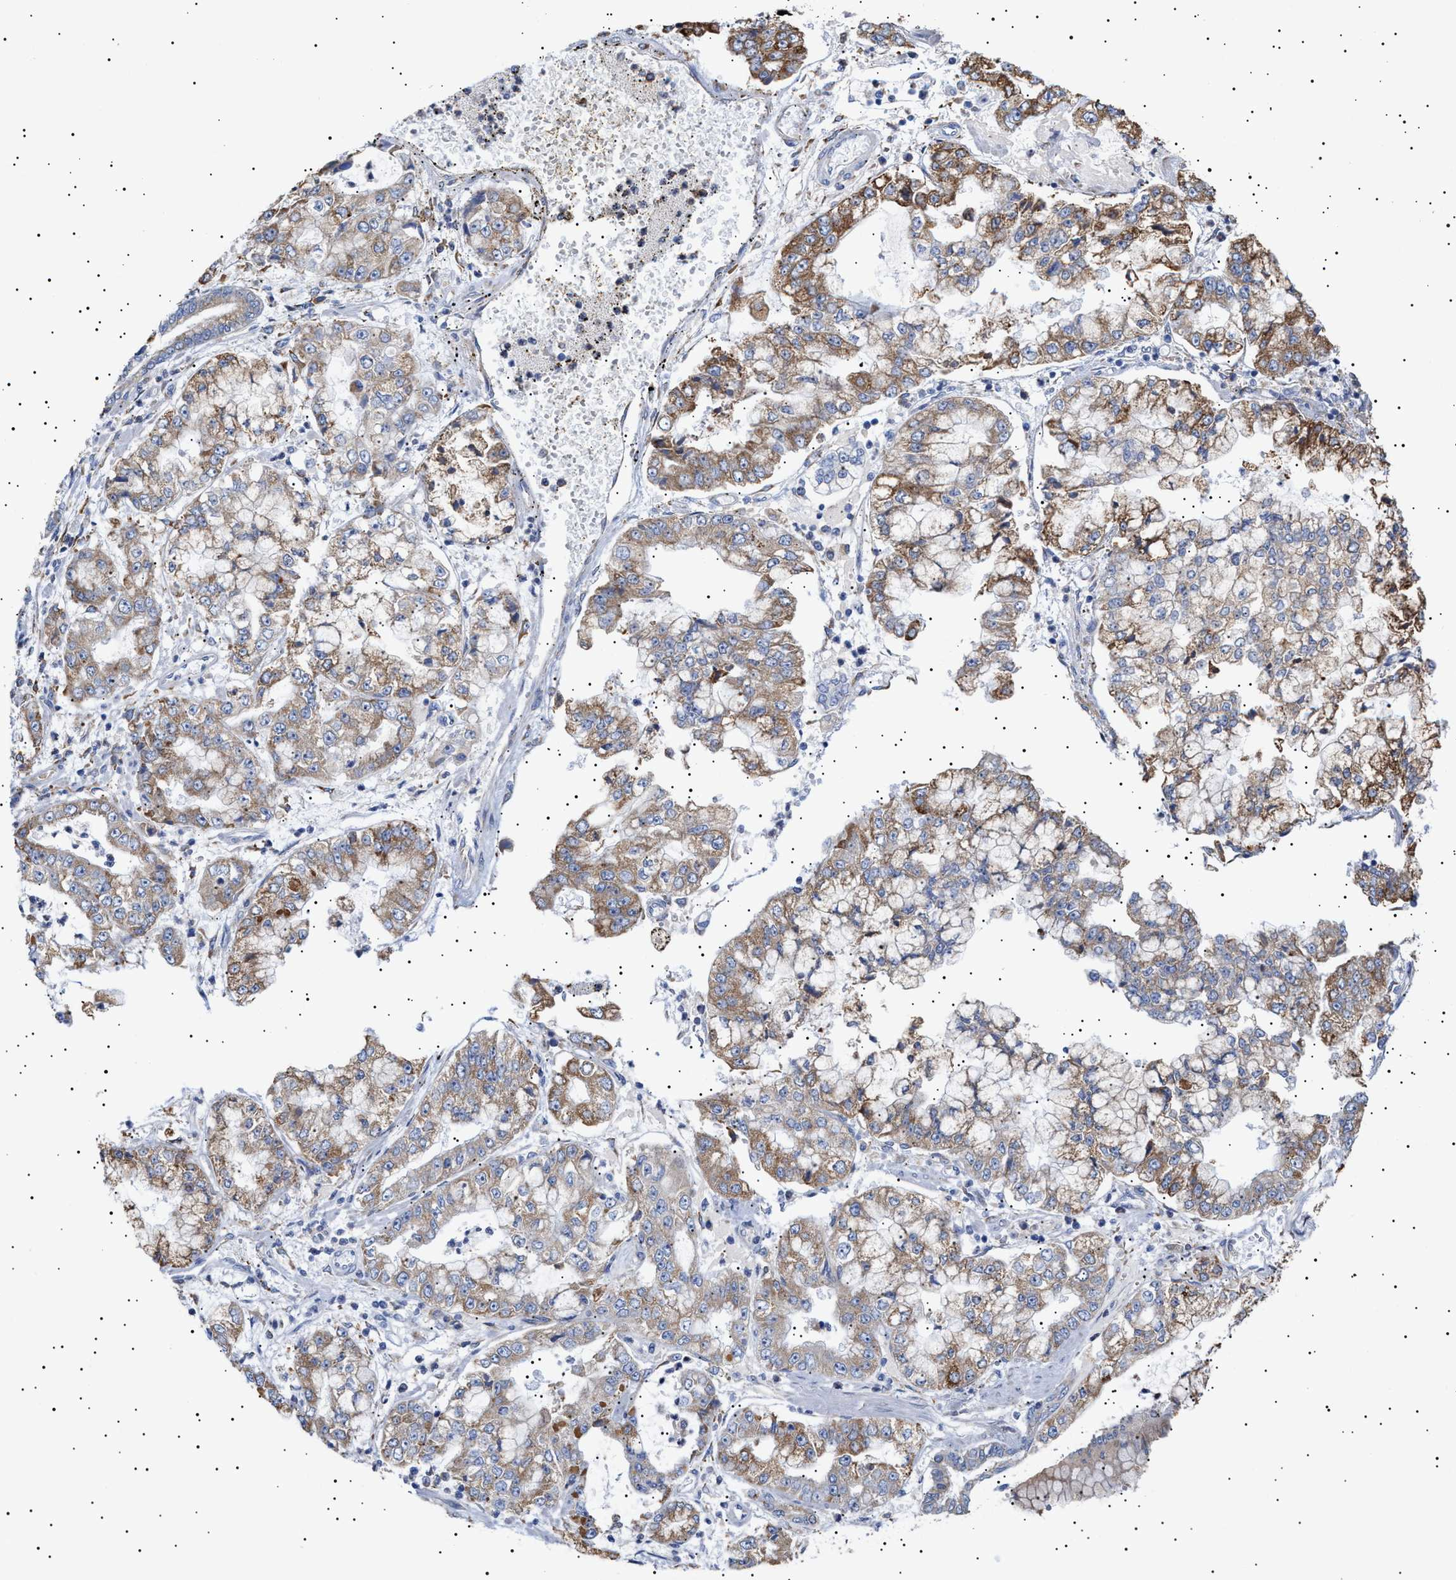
{"staining": {"intensity": "moderate", "quantity": ">75%", "location": "cytoplasmic/membranous"}, "tissue": "stomach cancer", "cell_type": "Tumor cells", "image_type": "cancer", "snomed": [{"axis": "morphology", "description": "Adenocarcinoma, NOS"}, {"axis": "topography", "description": "Stomach"}], "caption": "Immunohistochemical staining of human adenocarcinoma (stomach) reveals medium levels of moderate cytoplasmic/membranous staining in approximately >75% of tumor cells. (DAB IHC, brown staining for protein, blue staining for nuclei).", "gene": "ERCC6L2", "patient": {"sex": "male", "age": 76}}